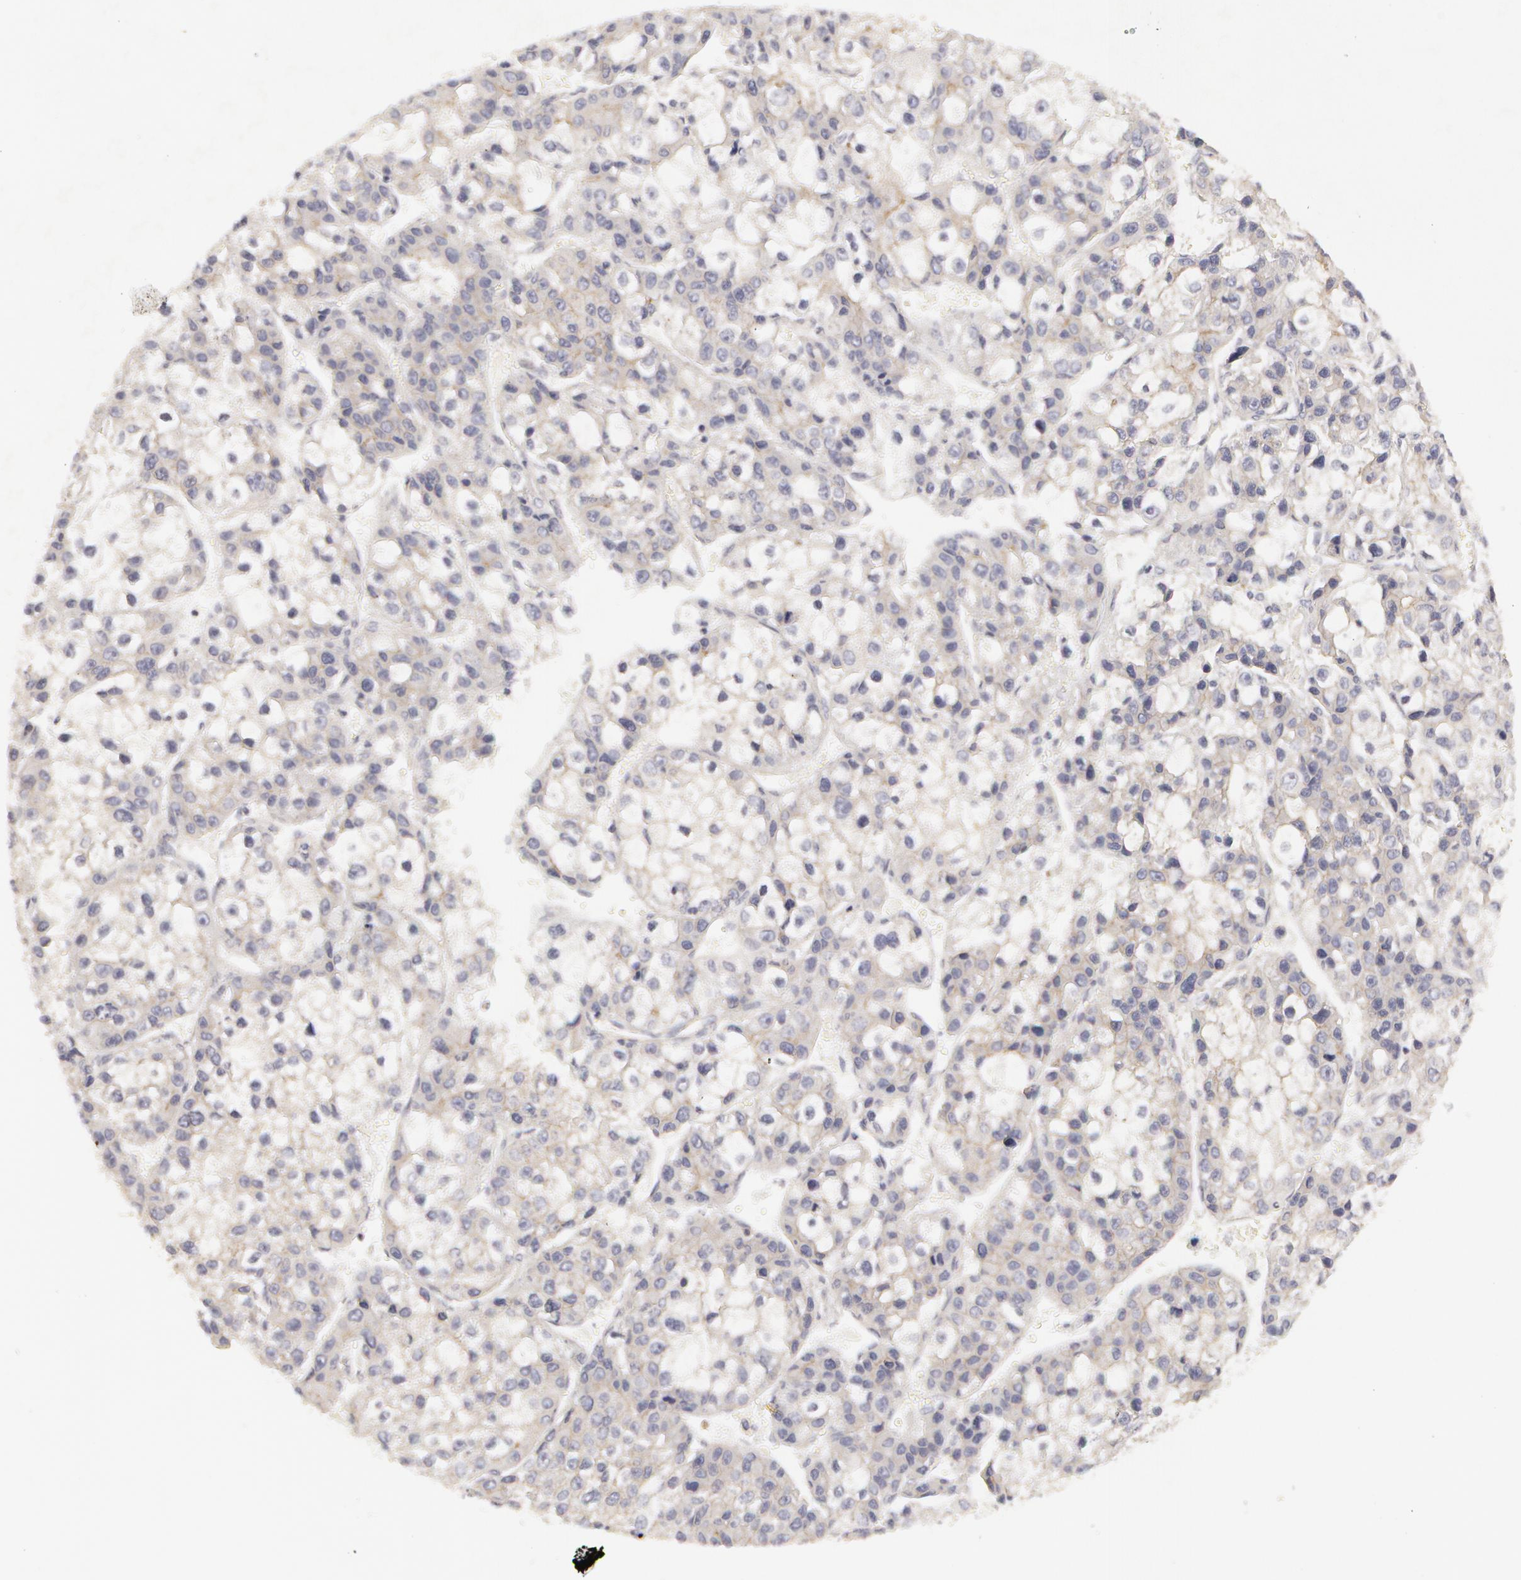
{"staining": {"intensity": "weak", "quantity": "<25%", "location": "cytoplasmic/membranous"}, "tissue": "liver cancer", "cell_type": "Tumor cells", "image_type": "cancer", "snomed": [{"axis": "morphology", "description": "Carcinoma, Hepatocellular, NOS"}, {"axis": "topography", "description": "Liver"}], "caption": "A micrograph of human liver cancer (hepatocellular carcinoma) is negative for staining in tumor cells.", "gene": "ABCB1", "patient": {"sex": "female", "age": 66}}